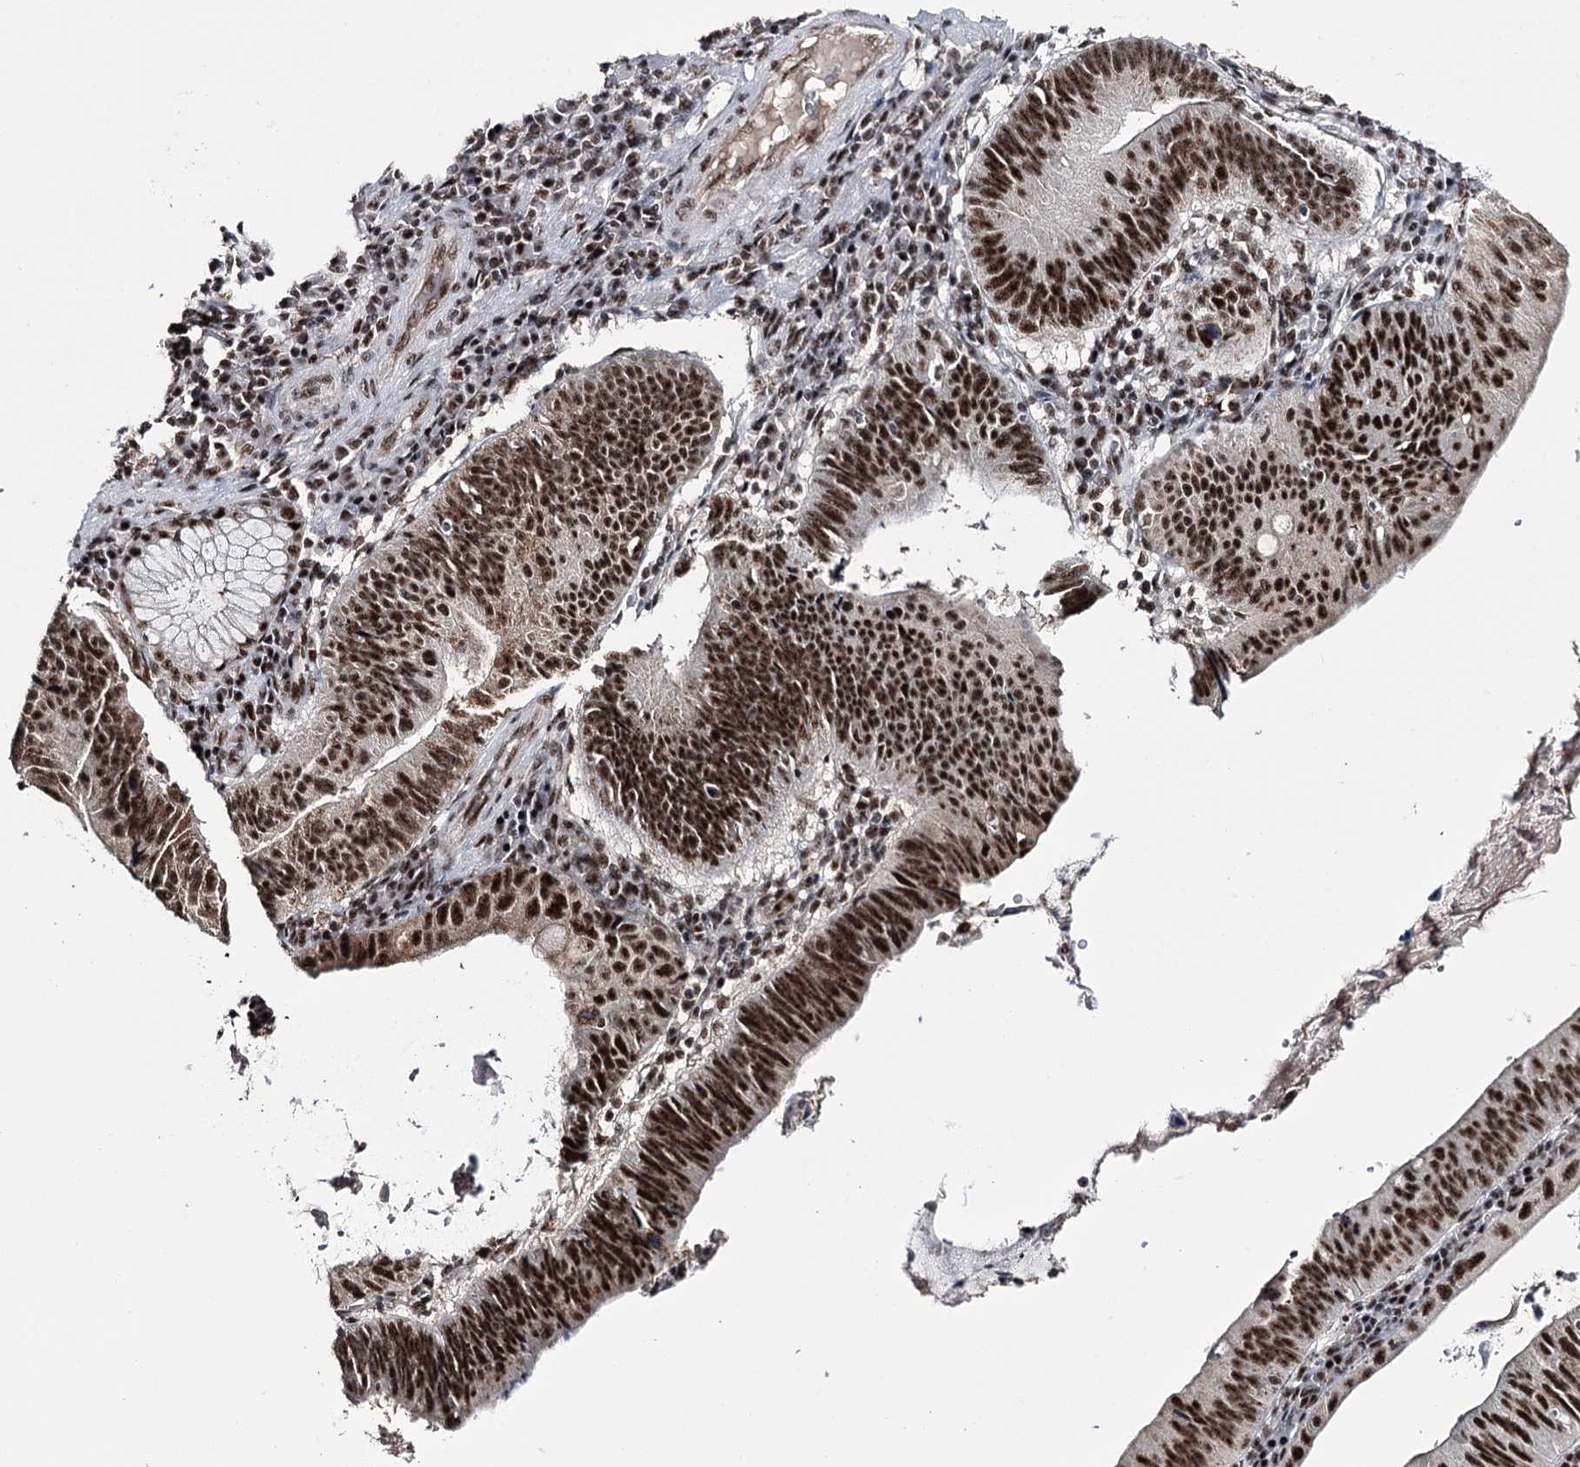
{"staining": {"intensity": "strong", "quantity": ">75%", "location": "nuclear"}, "tissue": "stomach cancer", "cell_type": "Tumor cells", "image_type": "cancer", "snomed": [{"axis": "morphology", "description": "Adenocarcinoma, NOS"}, {"axis": "topography", "description": "Stomach"}], "caption": "Adenocarcinoma (stomach) stained with immunohistochemistry reveals strong nuclear positivity in about >75% of tumor cells.", "gene": "PRPF40A", "patient": {"sex": "male", "age": 59}}